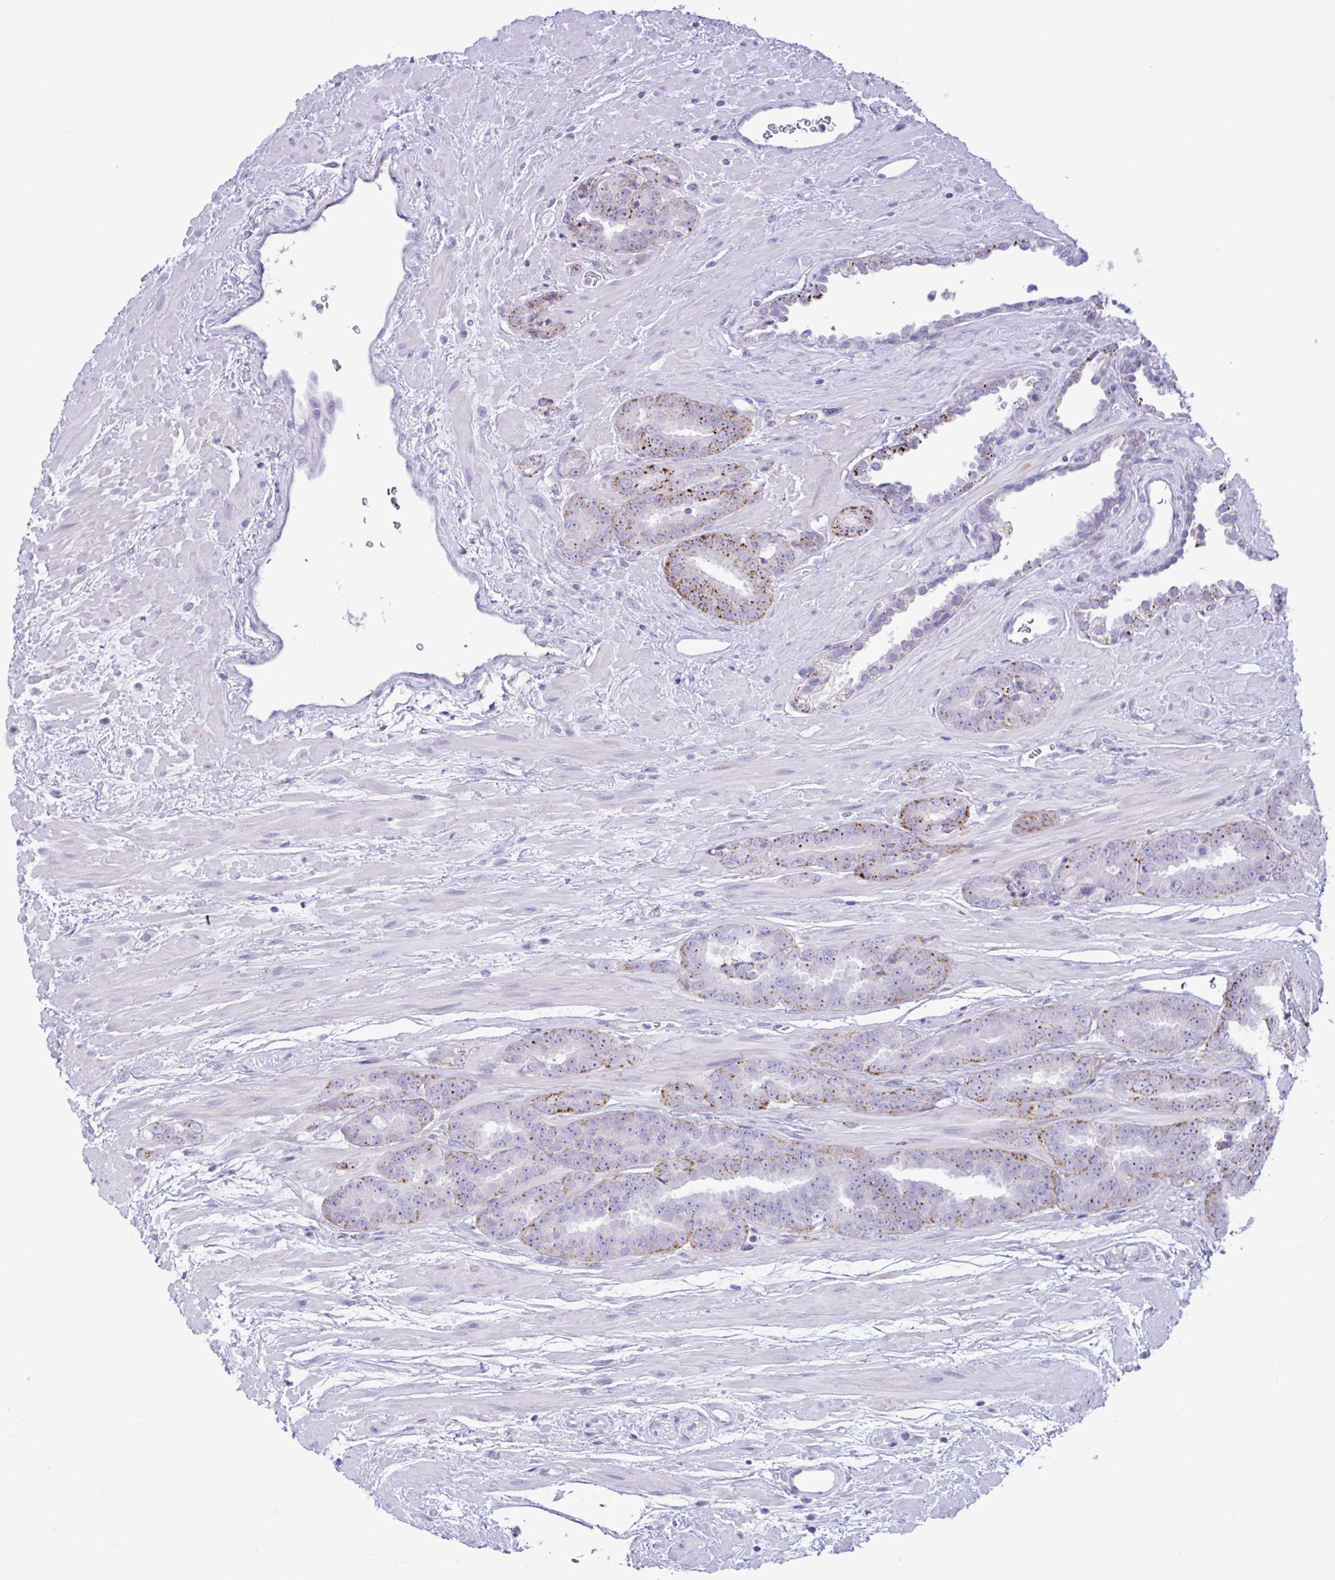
{"staining": {"intensity": "moderate", "quantity": "25%-75%", "location": "cytoplasmic/membranous"}, "tissue": "prostate cancer", "cell_type": "Tumor cells", "image_type": "cancer", "snomed": [{"axis": "morphology", "description": "Adenocarcinoma, High grade"}, {"axis": "topography", "description": "Prostate"}], "caption": "Adenocarcinoma (high-grade) (prostate) stained with a brown dye demonstrates moderate cytoplasmic/membranous positive positivity in approximately 25%-75% of tumor cells.", "gene": "SREBF1", "patient": {"sex": "male", "age": 72}}